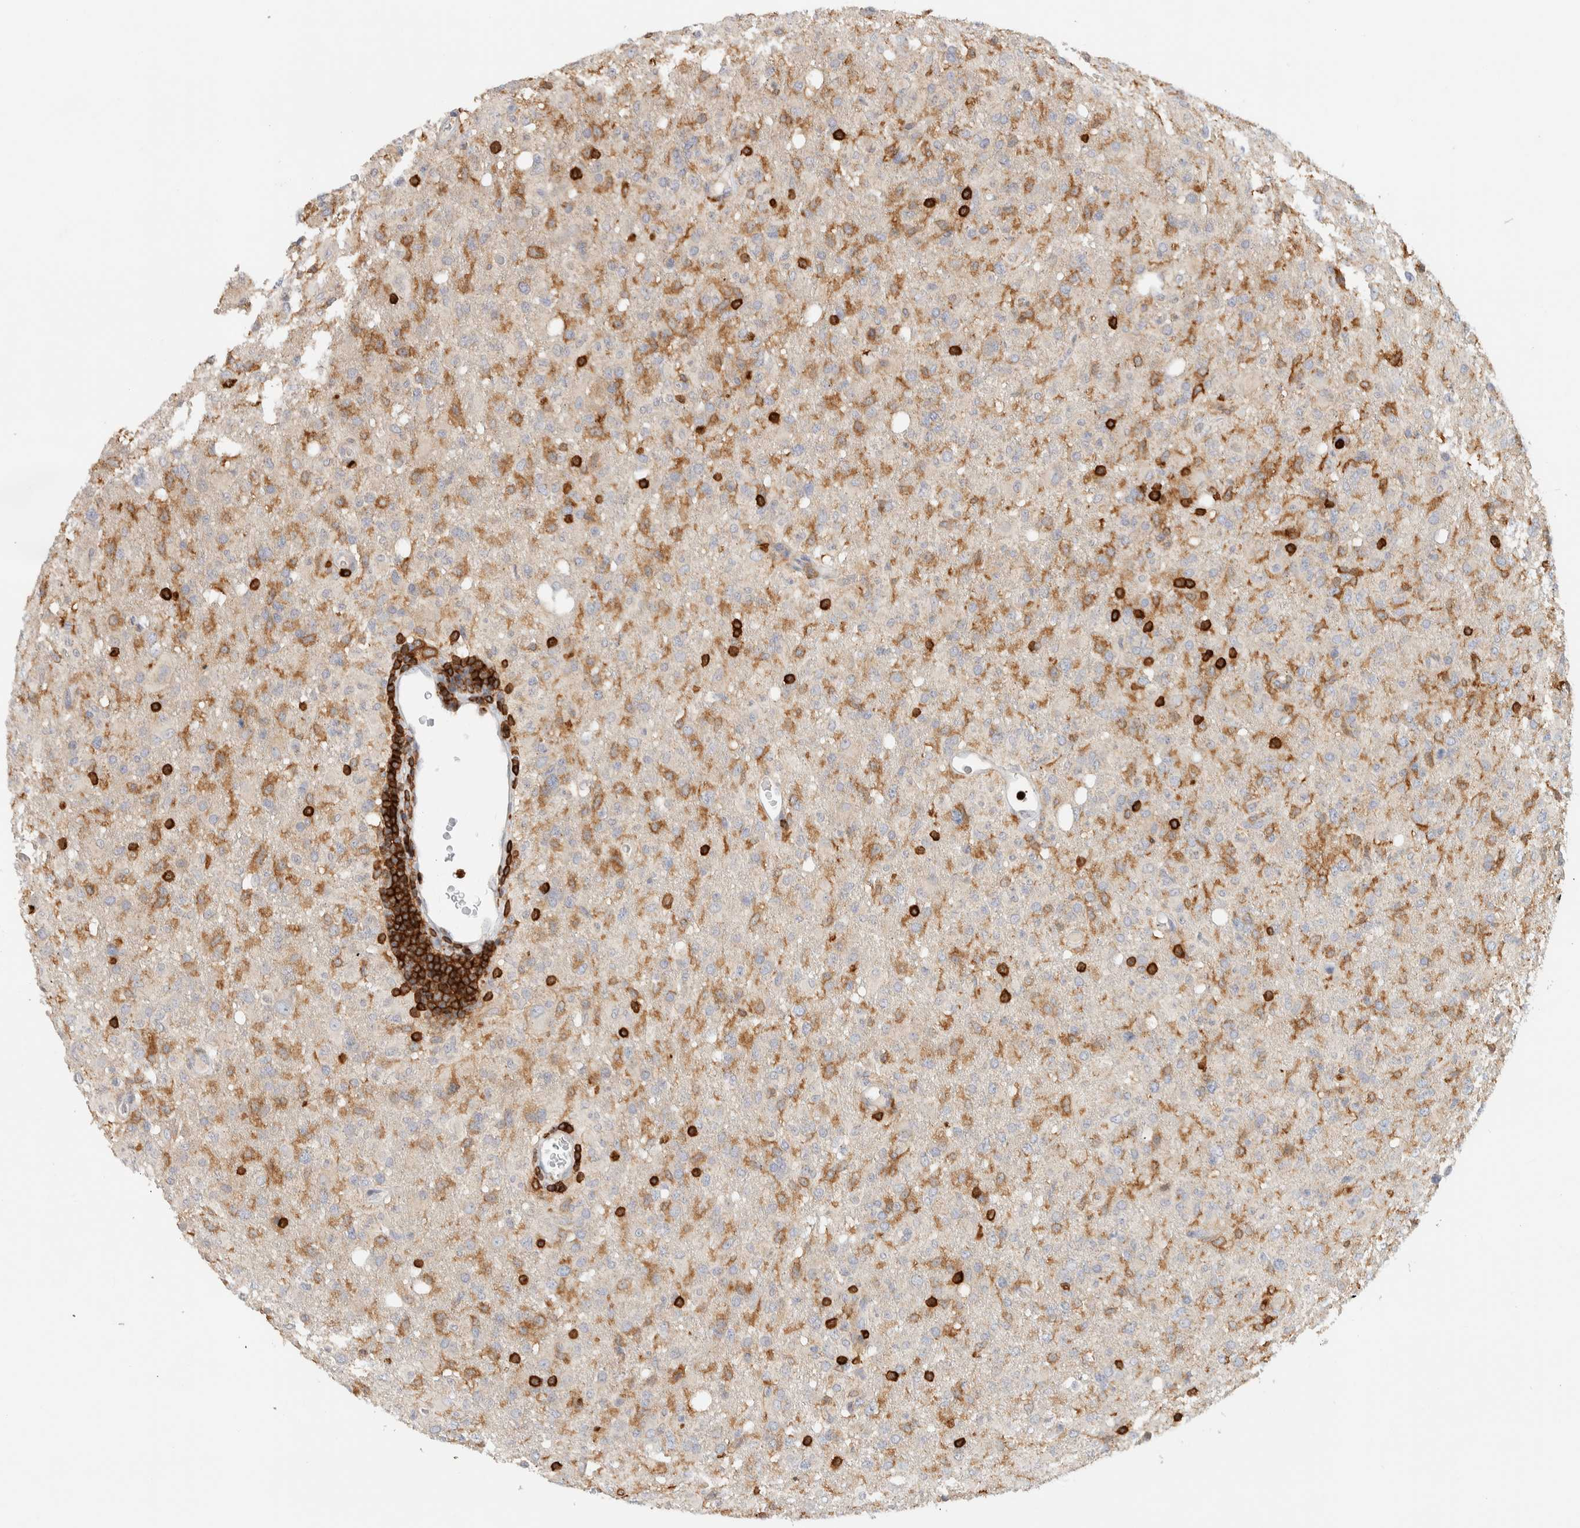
{"staining": {"intensity": "moderate", "quantity": "<25%", "location": "cytoplasmic/membranous"}, "tissue": "glioma", "cell_type": "Tumor cells", "image_type": "cancer", "snomed": [{"axis": "morphology", "description": "Glioma, malignant, High grade"}, {"axis": "topography", "description": "Brain"}], "caption": "A photomicrograph of human glioma stained for a protein reveals moderate cytoplasmic/membranous brown staining in tumor cells.", "gene": "RUNDC1", "patient": {"sex": "female", "age": 57}}